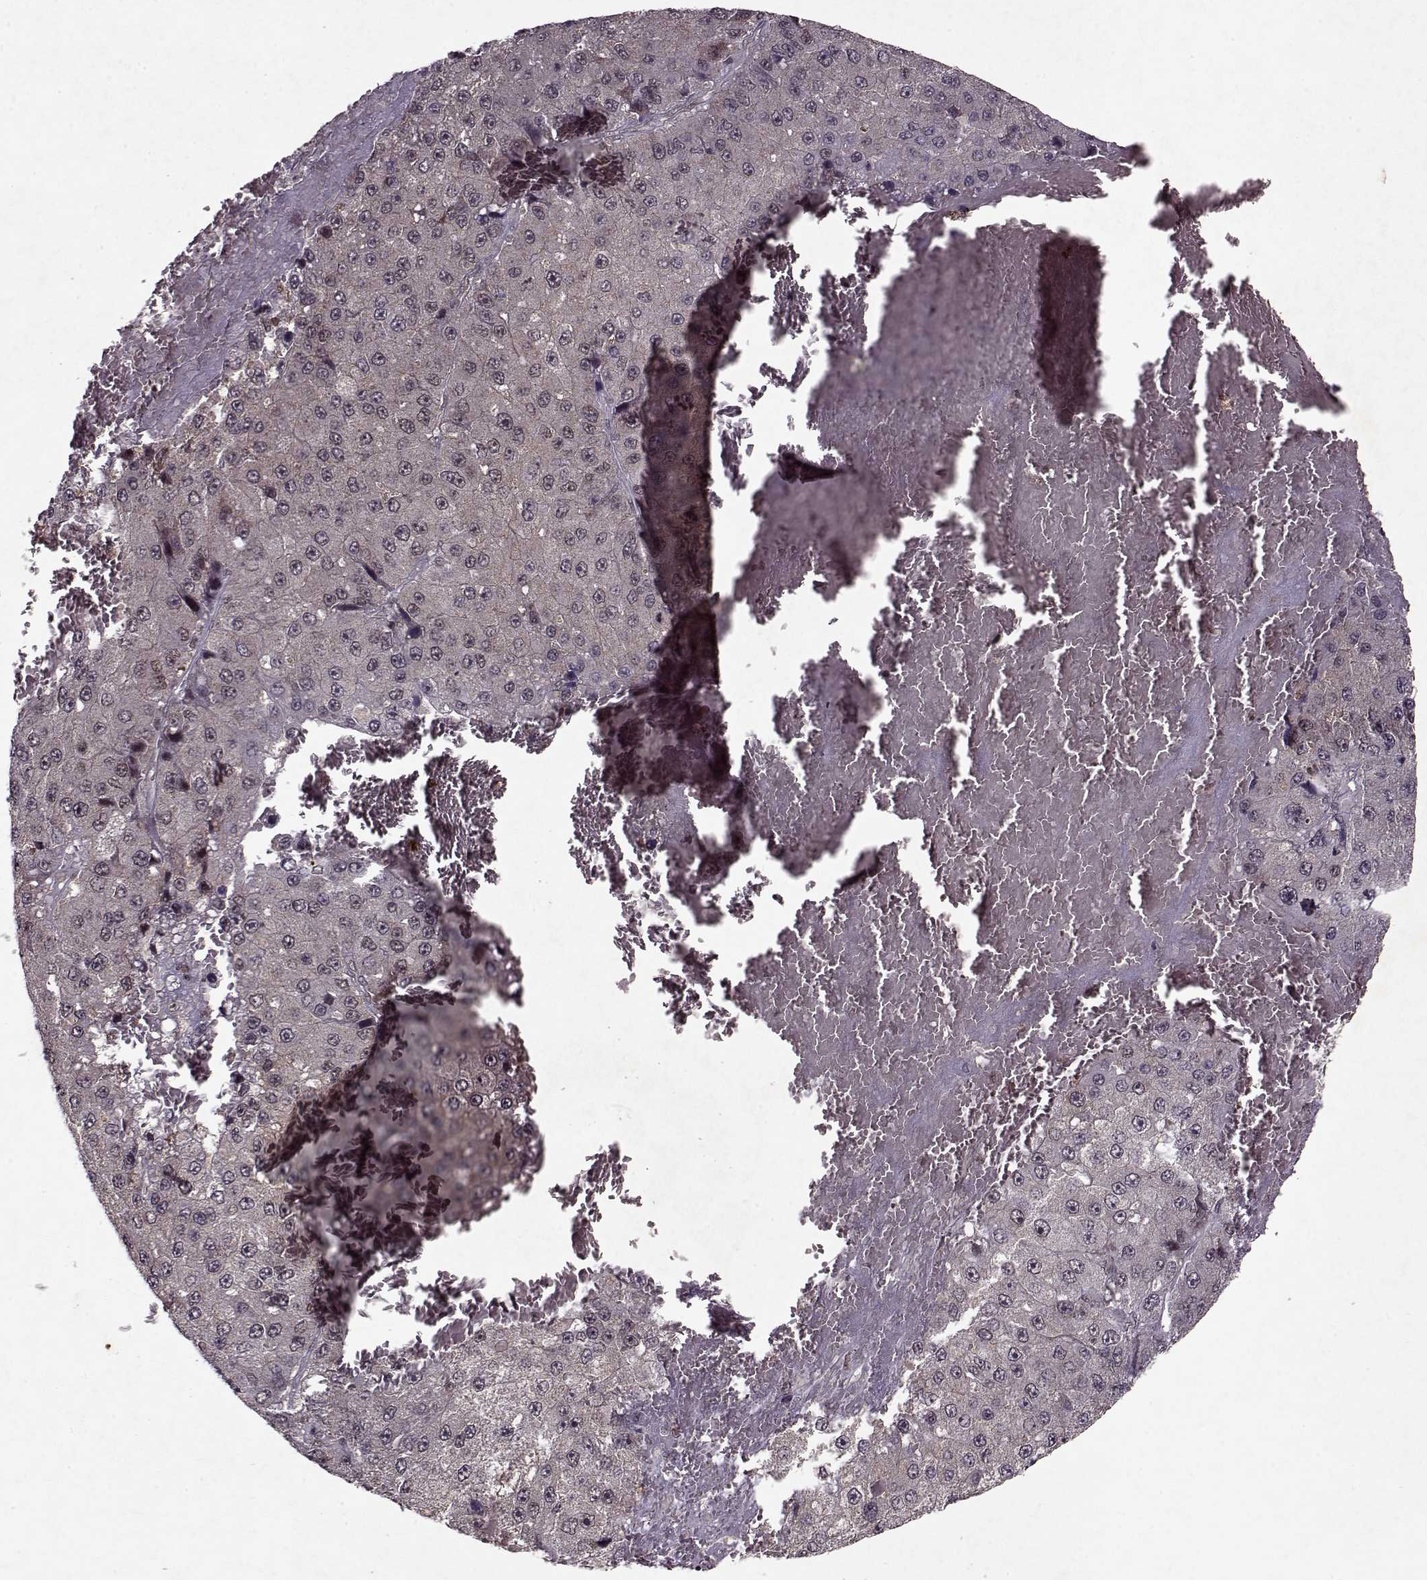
{"staining": {"intensity": "negative", "quantity": "none", "location": "none"}, "tissue": "liver cancer", "cell_type": "Tumor cells", "image_type": "cancer", "snomed": [{"axis": "morphology", "description": "Carcinoma, Hepatocellular, NOS"}, {"axis": "topography", "description": "Liver"}], "caption": "High magnification brightfield microscopy of hepatocellular carcinoma (liver) stained with DAB (3,3'-diaminobenzidine) (brown) and counterstained with hematoxylin (blue): tumor cells show no significant expression.", "gene": "PSMA7", "patient": {"sex": "female", "age": 73}}